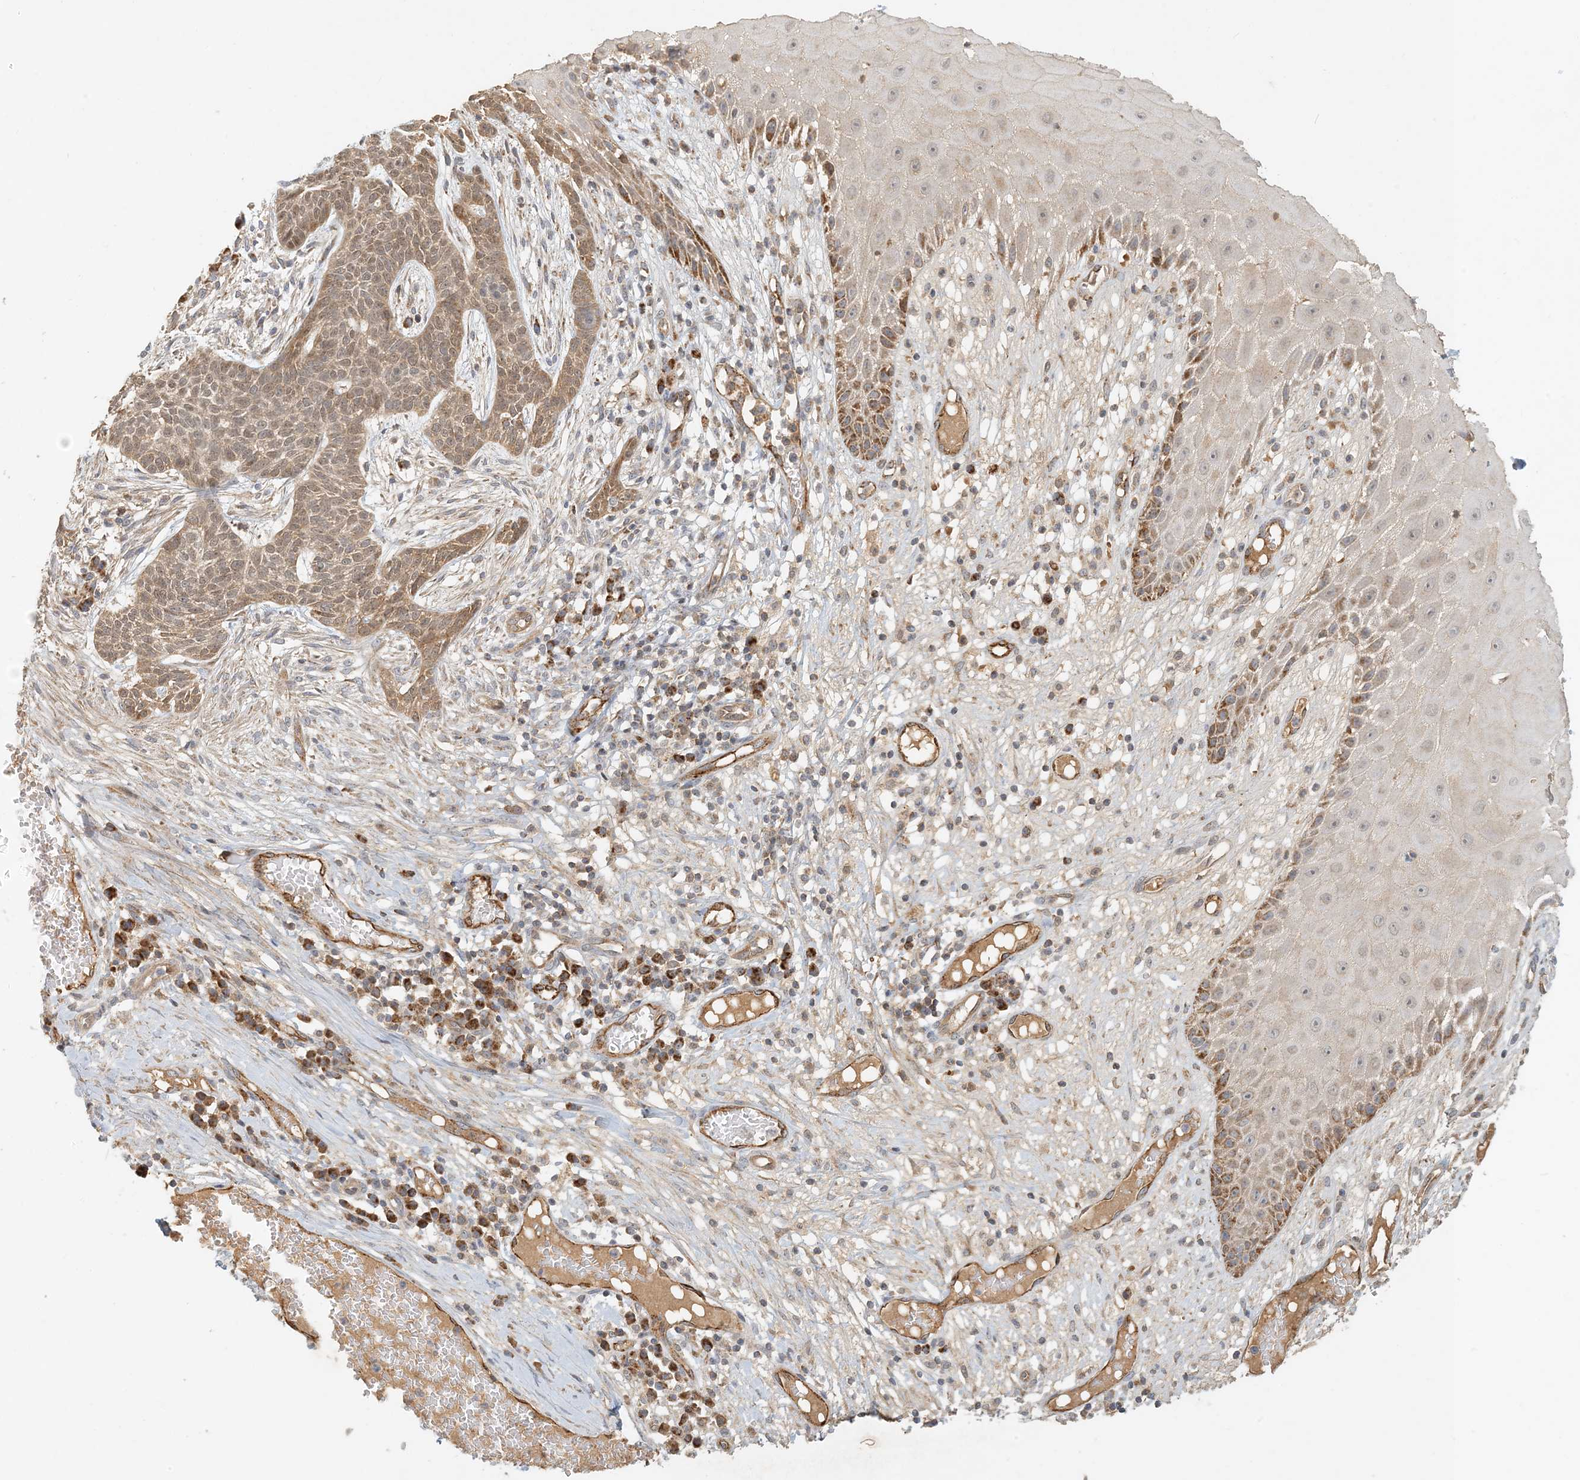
{"staining": {"intensity": "moderate", "quantity": ">75%", "location": "cytoplasmic/membranous"}, "tissue": "skin cancer", "cell_type": "Tumor cells", "image_type": "cancer", "snomed": [{"axis": "morphology", "description": "Normal tissue, NOS"}, {"axis": "morphology", "description": "Basal cell carcinoma"}, {"axis": "topography", "description": "Skin"}], "caption": "IHC histopathology image of neoplastic tissue: skin basal cell carcinoma stained using immunohistochemistry (IHC) exhibits medium levels of moderate protein expression localized specifically in the cytoplasmic/membranous of tumor cells, appearing as a cytoplasmic/membranous brown color.", "gene": "ZBTB3", "patient": {"sex": "male", "age": 64}}